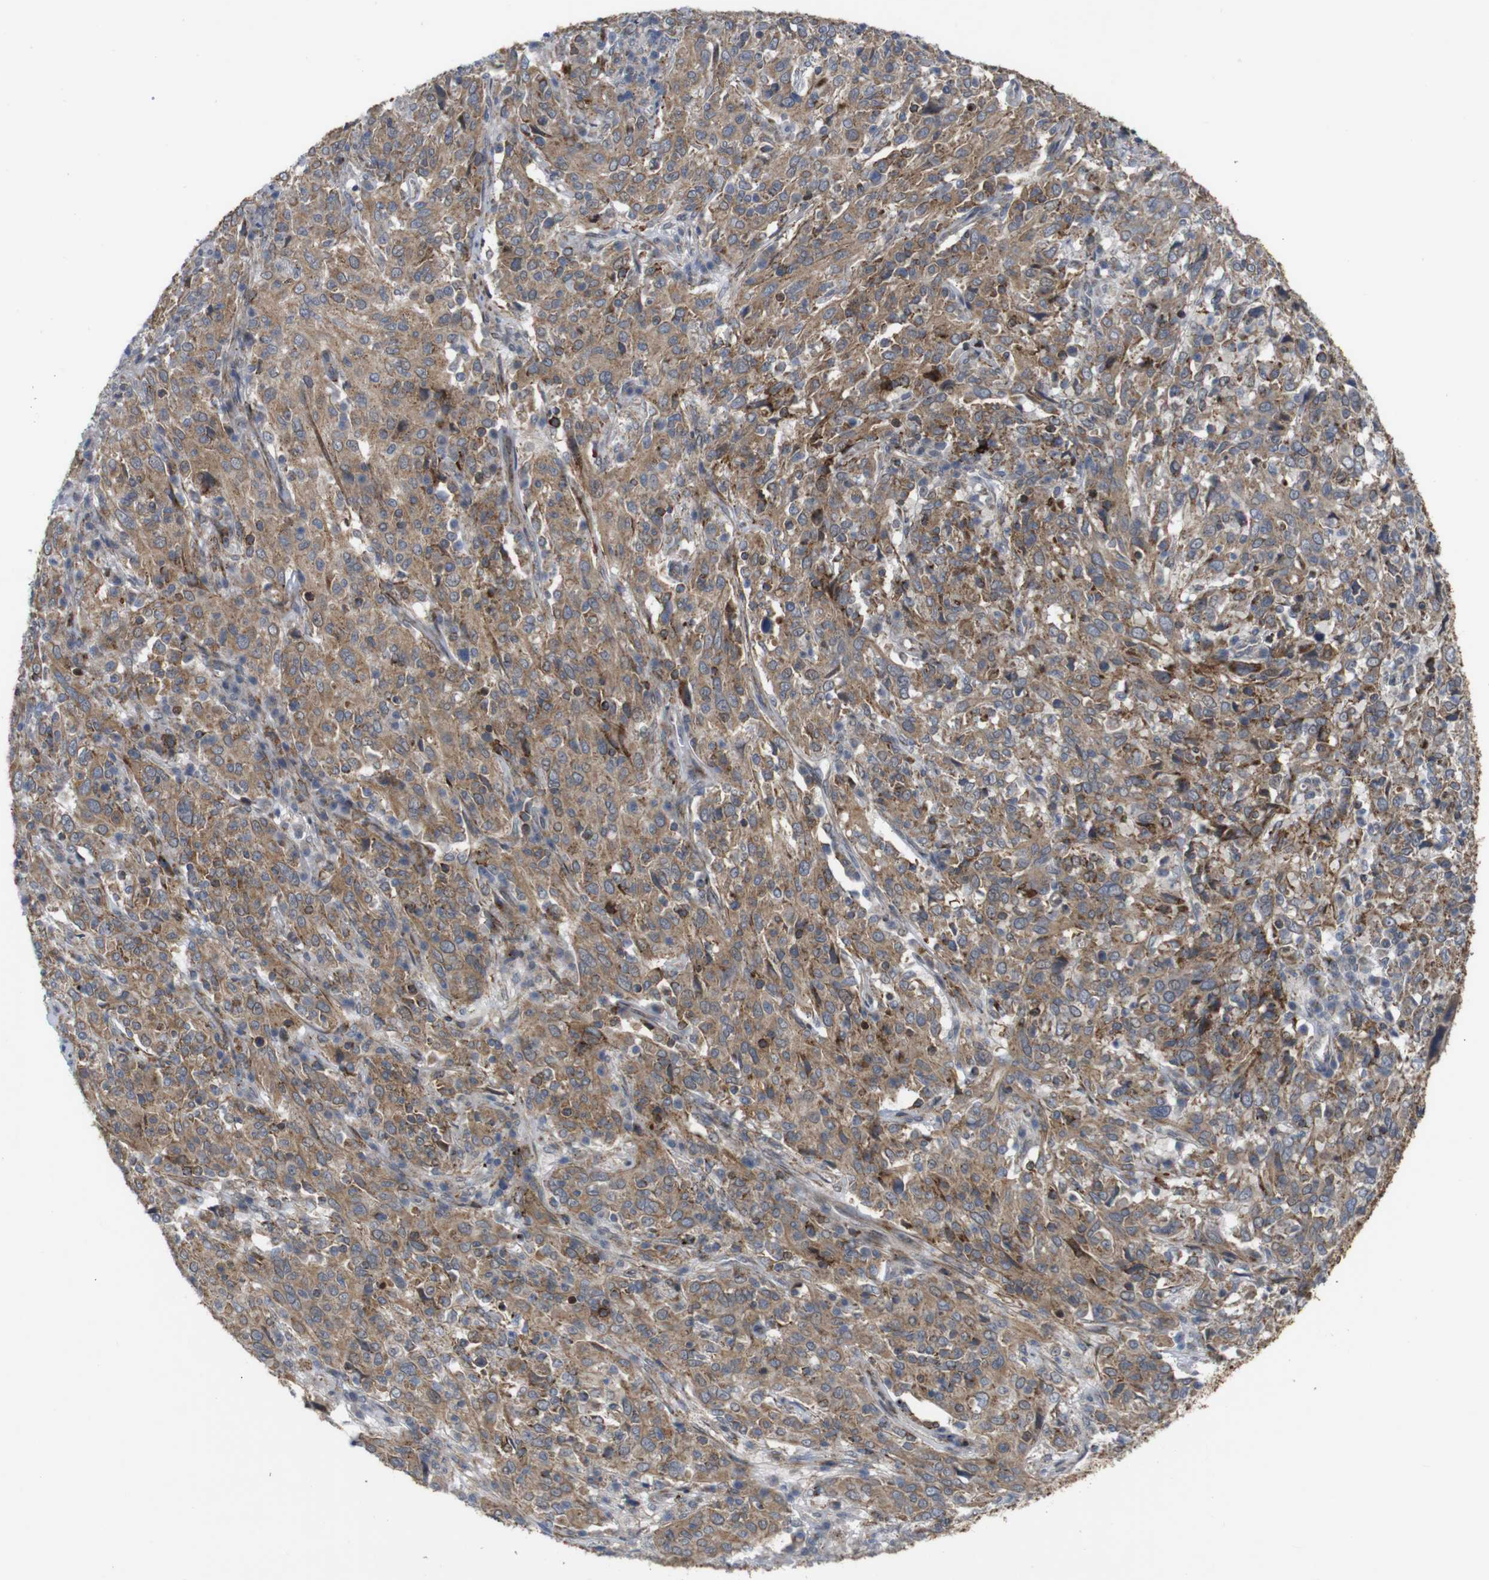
{"staining": {"intensity": "moderate", "quantity": ">75%", "location": "cytoplasmic/membranous"}, "tissue": "cervical cancer", "cell_type": "Tumor cells", "image_type": "cancer", "snomed": [{"axis": "morphology", "description": "Squamous cell carcinoma, NOS"}, {"axis": "topography", "description": "Cervix"}], "caption": "There is medium levels of moderate cytoplasmic/membranous positivity in tumor cells of cervical cancer (squamous cell carcinoma), as demonstrated by immunohistochemical staining (brown color).", "gene": "ATP7B", "patient": {"sex": "female", "age": 46}}